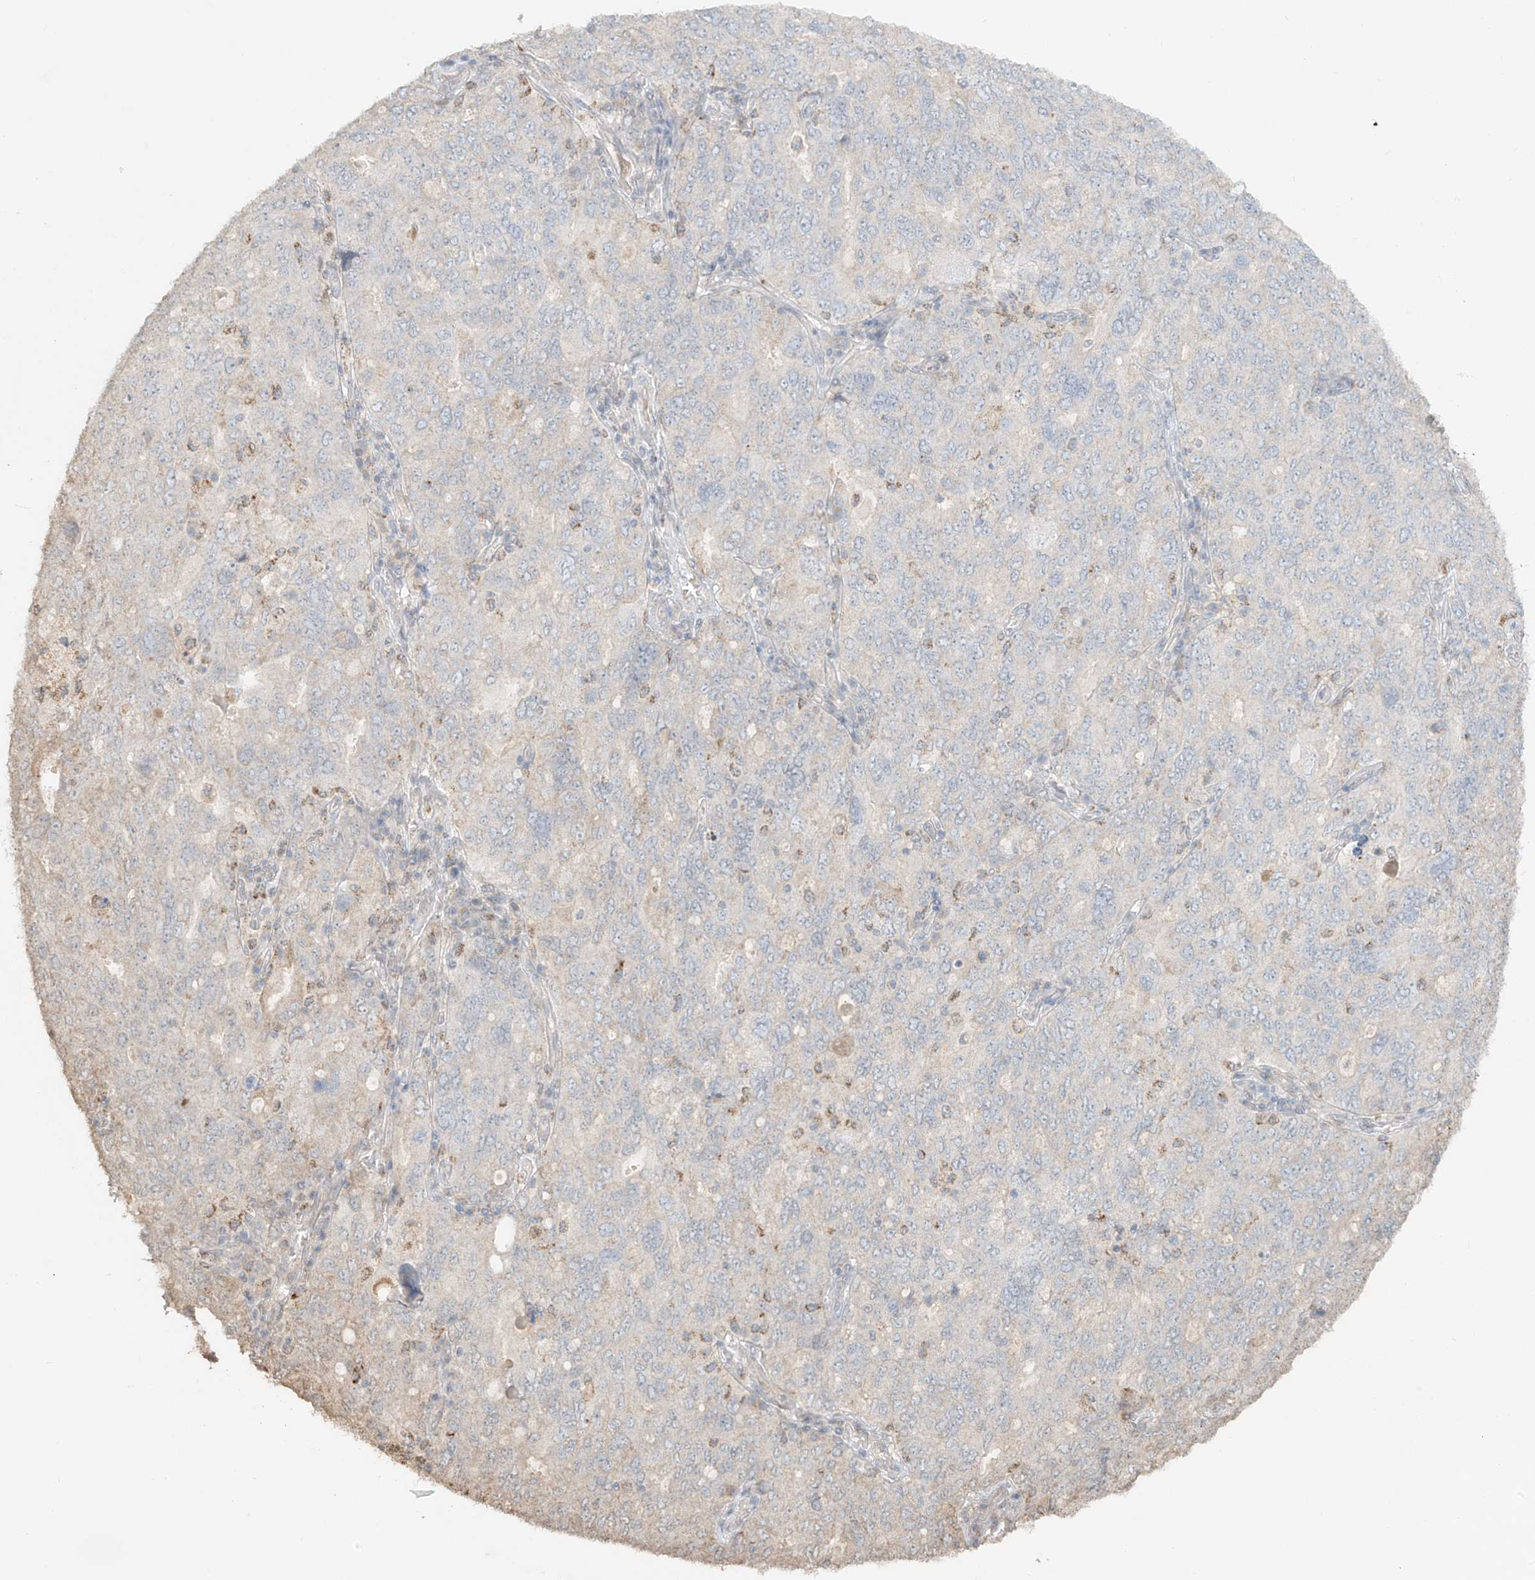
{"staining": {"intensity": "negative", "quantity": "none", "location": "none"}, "tissue": "ovarian cancer", "cell_type": "Tumor cells", "image_type": "cancer", "snomed": [{"axis": "morphology", "description": "Carcinoma, endometroid"}, {"axis": "topography", "description": "Ovary"}], "caption": "This is an immunohistochemistry (IHC) micrograph of human ovarian cancer (endometroid carcinoma). There is no staining in tumor cells.", "gene": "ABCD1", "patient": {"sex": "female", "age": 62}}